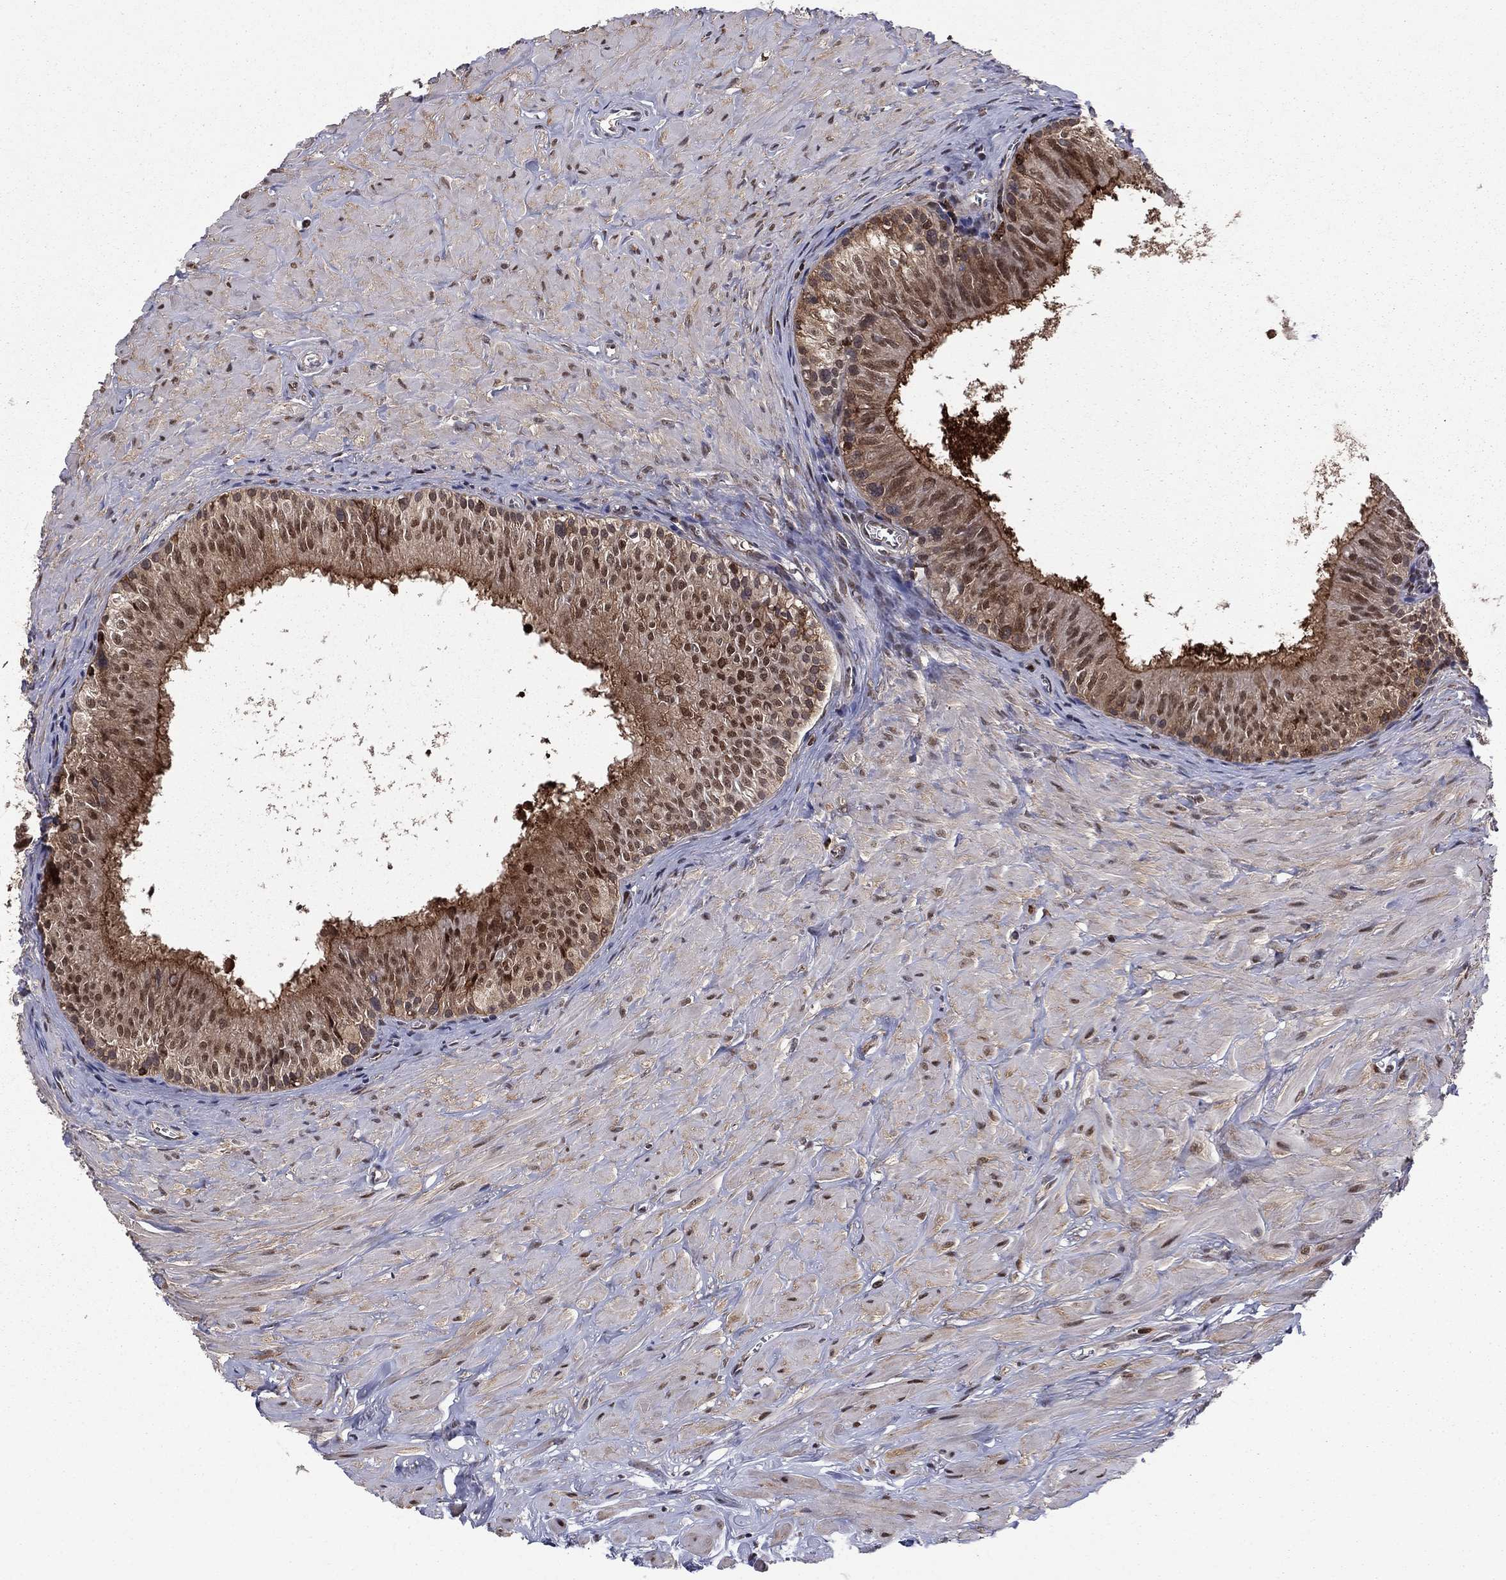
{"staining": {"intensity": "moderate", "quantity": ">75%", "location": "cytoplasmic/membranous,nuclear"}, "tissue": "epididymis", "cell_type": "Glandular cells", "image_type": "normal", "snomed": [{"axis": "morphology", "description": "Normal tissue, NOS"}, {"axis": "topography", "description": "Epididymis"}], "caption": "IHC of unremarkable epididymis exhibits medium levels of moderate cytoplasmic/membranous,nuclear positivity in about >75% of glandular cells. The protein of interest is shown in brown color, while the nuclei are stained blue.", "gene": "PSMD2", "patient": {"sex": "male", "age": 33}}